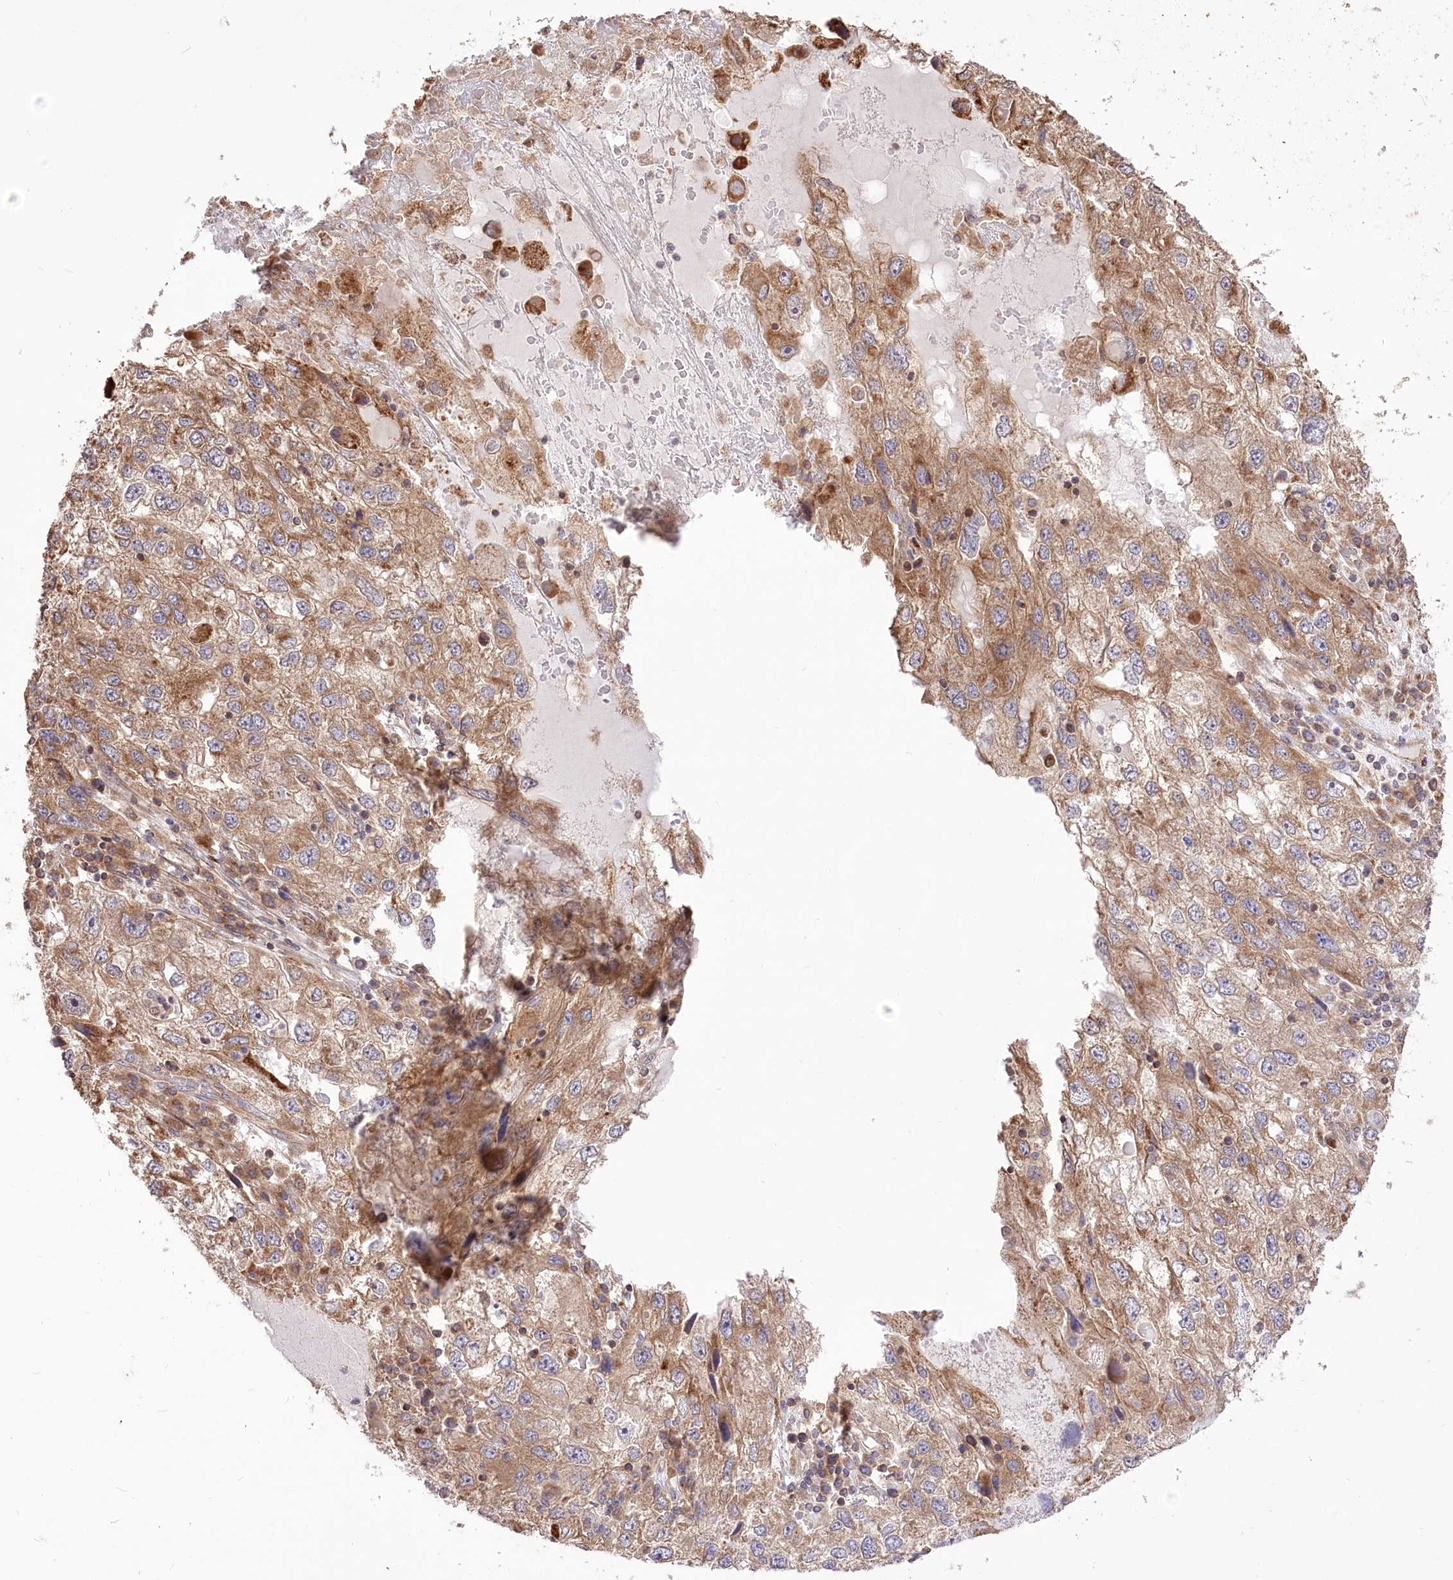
{"staining": {"intensity": "moderate", "quantity": ">75%", "location": "cytoplasmic/membranous"}, "tissue": "endometrial cancer", "cell_type": "Tumor cells", "image_type": "cancer", "snomed": [{"axis": "morphology", "description": "Adenocarcinoma, NOS"}, {"axis": "topography", "description": "Endometrium"}], "caption": "Immunohistochemistry image of endometrial cancer (adenocarcinoma) stained for a protein (brown), which shows medium levels of moderate cytoplasmic/membranous staining in approximately >75% of tumor cells.", "gene": "XYLB", "patient": {"sex": "female", "age": 49}}